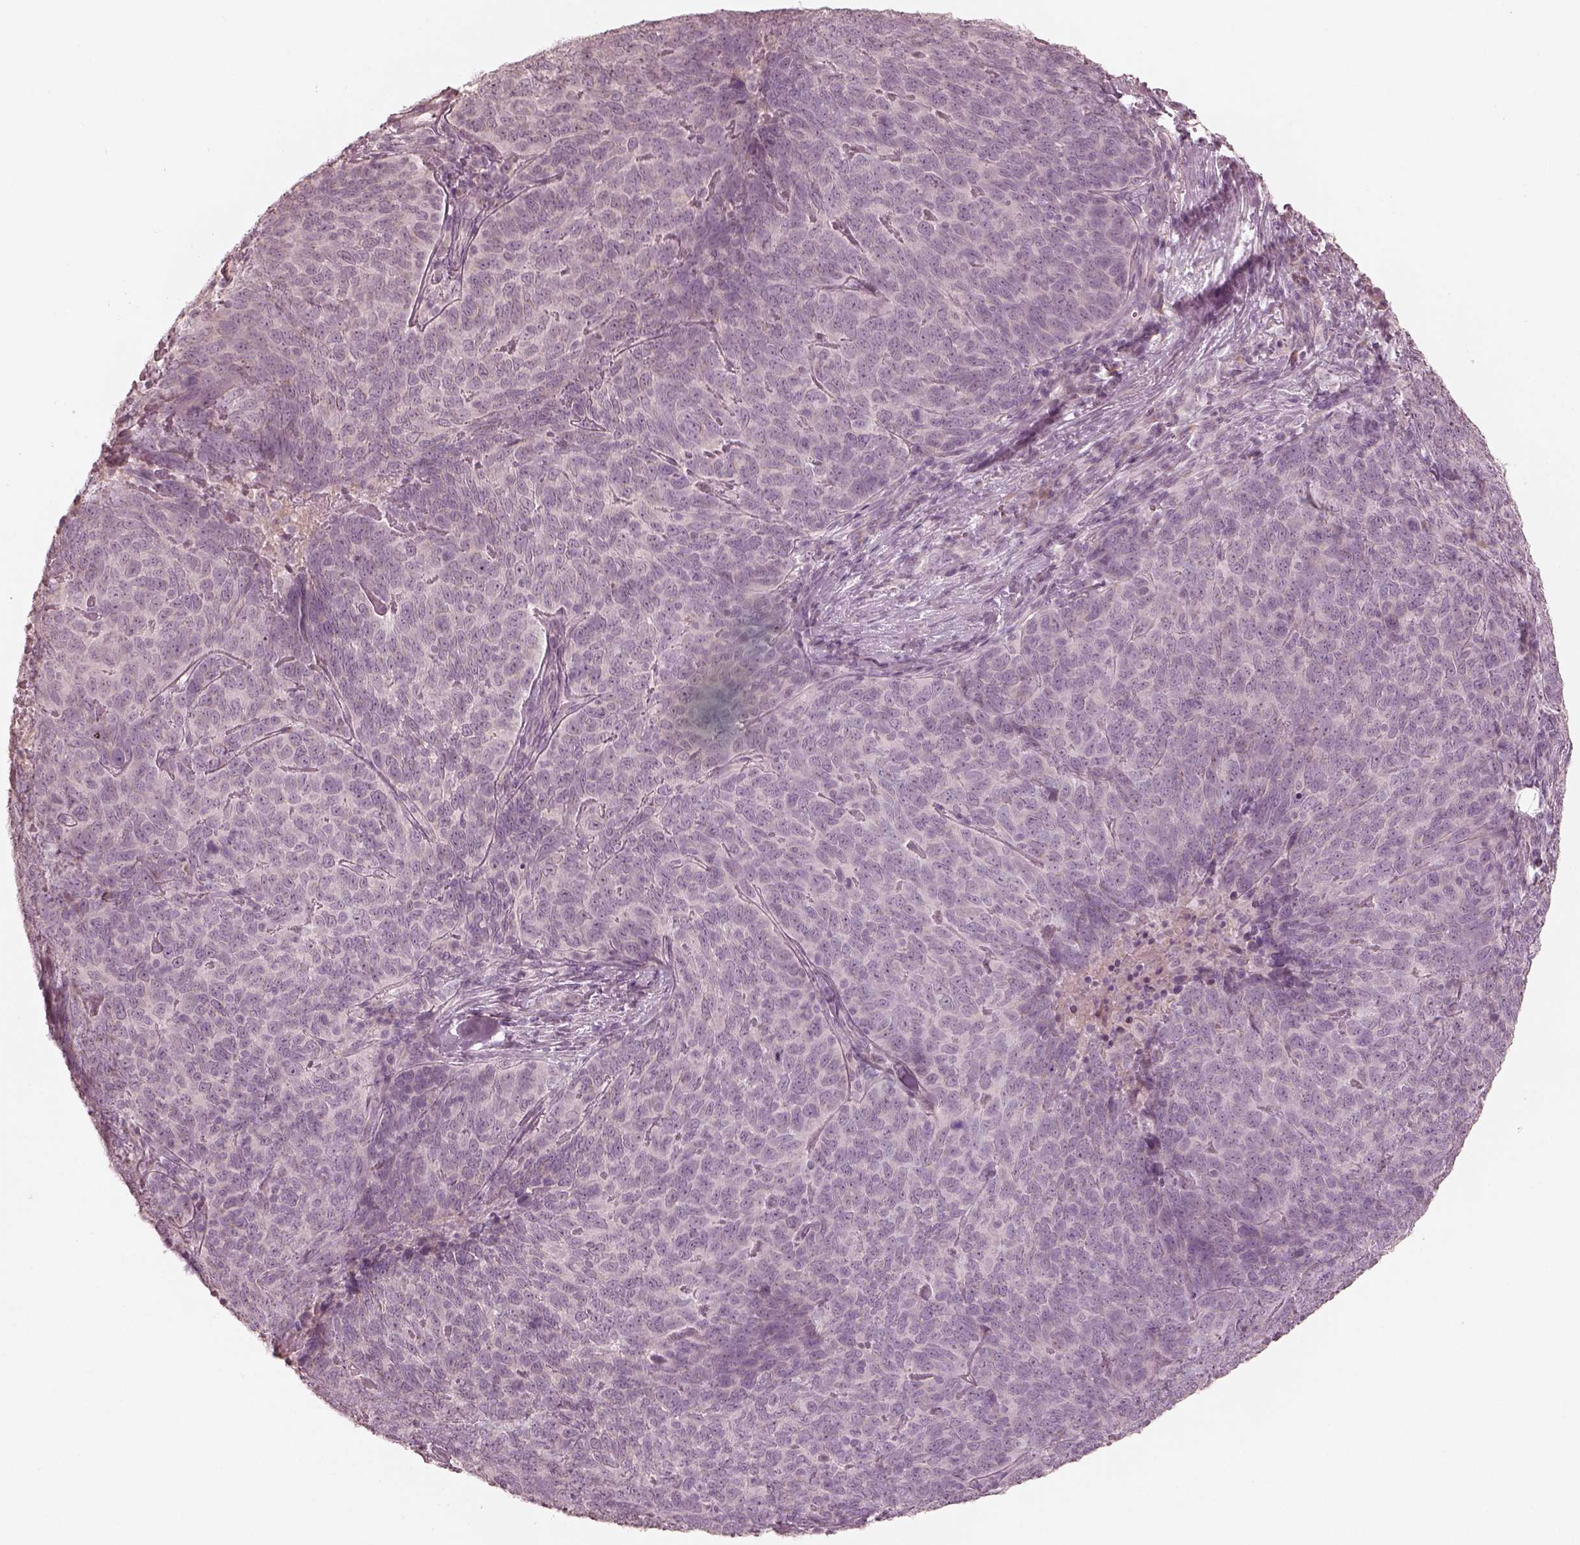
{"staining": {"intensity": "negative", "quantity": "none", "location": "none"}, "tissue": "skin cancer", "cell_type": "Tumor cells", "image_type": "cancer", "snomed": [{"axis": "morphology", "description": "Squamous cell carcinoma, NOS"}, {"axis": "topography", "description": "Skin"}, {"axis": "topography", "description": "Anal"}], "caption": "High power microscopy photomicrograph of an IHC photomicrograph of squamous cell carcinoma (skin), revealing no significant staining in tumor cells.", "gene": "ANKLE1", "patient": {"sex": "female", "age": 51}}